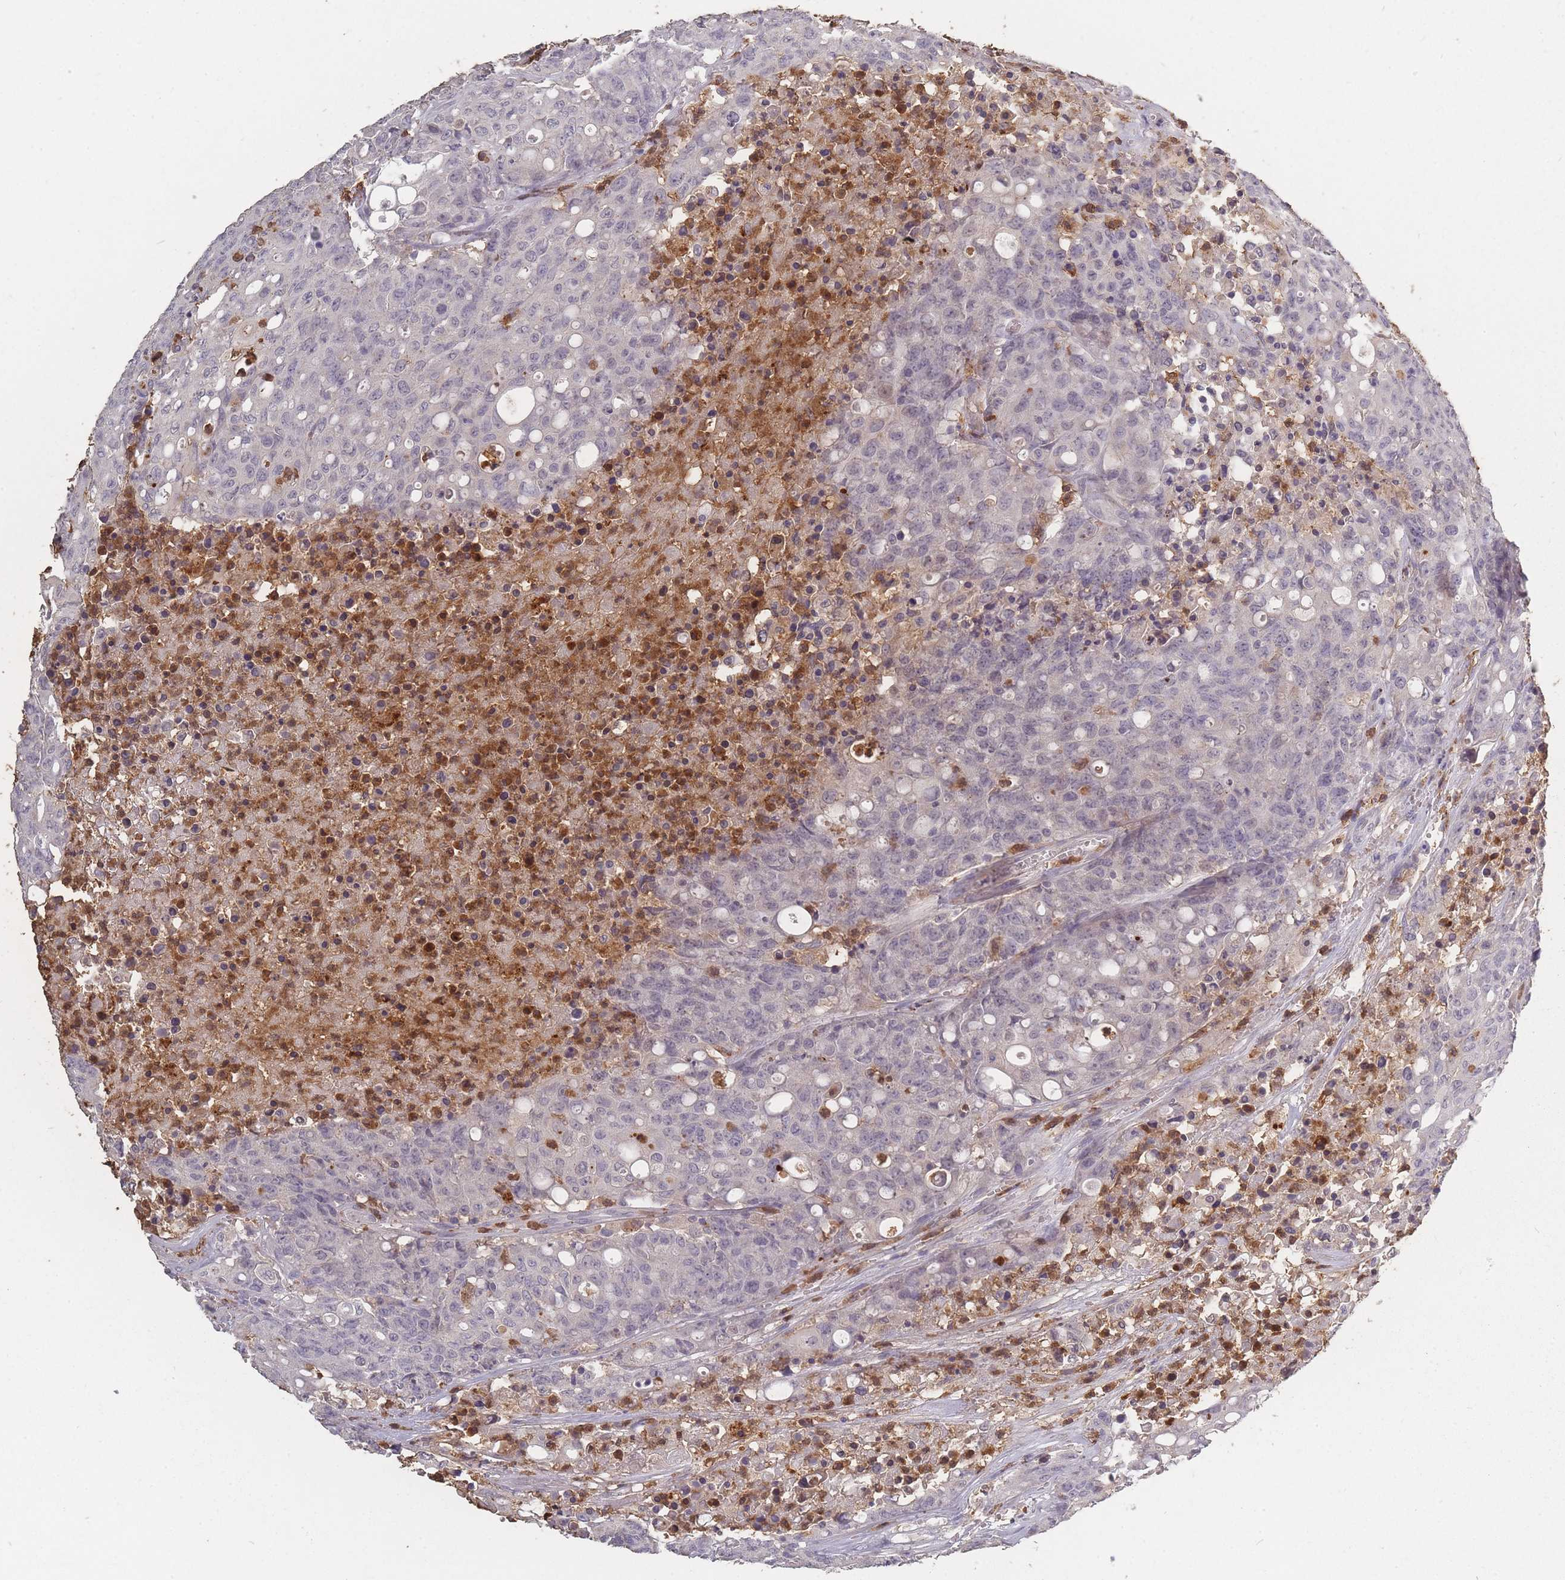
{"staining": {"intensity": "negative", "quantity": "none", "location": "none"}, "tissue": "colorectal cancer", "cell_type": "Tumor cells", "image_type": "cancer", "snomed": [{"axis": "morphology", "description": "Adenocarcinoma, NOS"}, {"axis": "topography", "description": "Colon"}], "caption": "DAB (3,3'-diaminobenzidine) immunohistochemical staining of human adenocarcinoma (colorectal) shows no significant staining in tumor cells.", "gene": "BST1", "patient": {"sex": "male", "age": 51}}